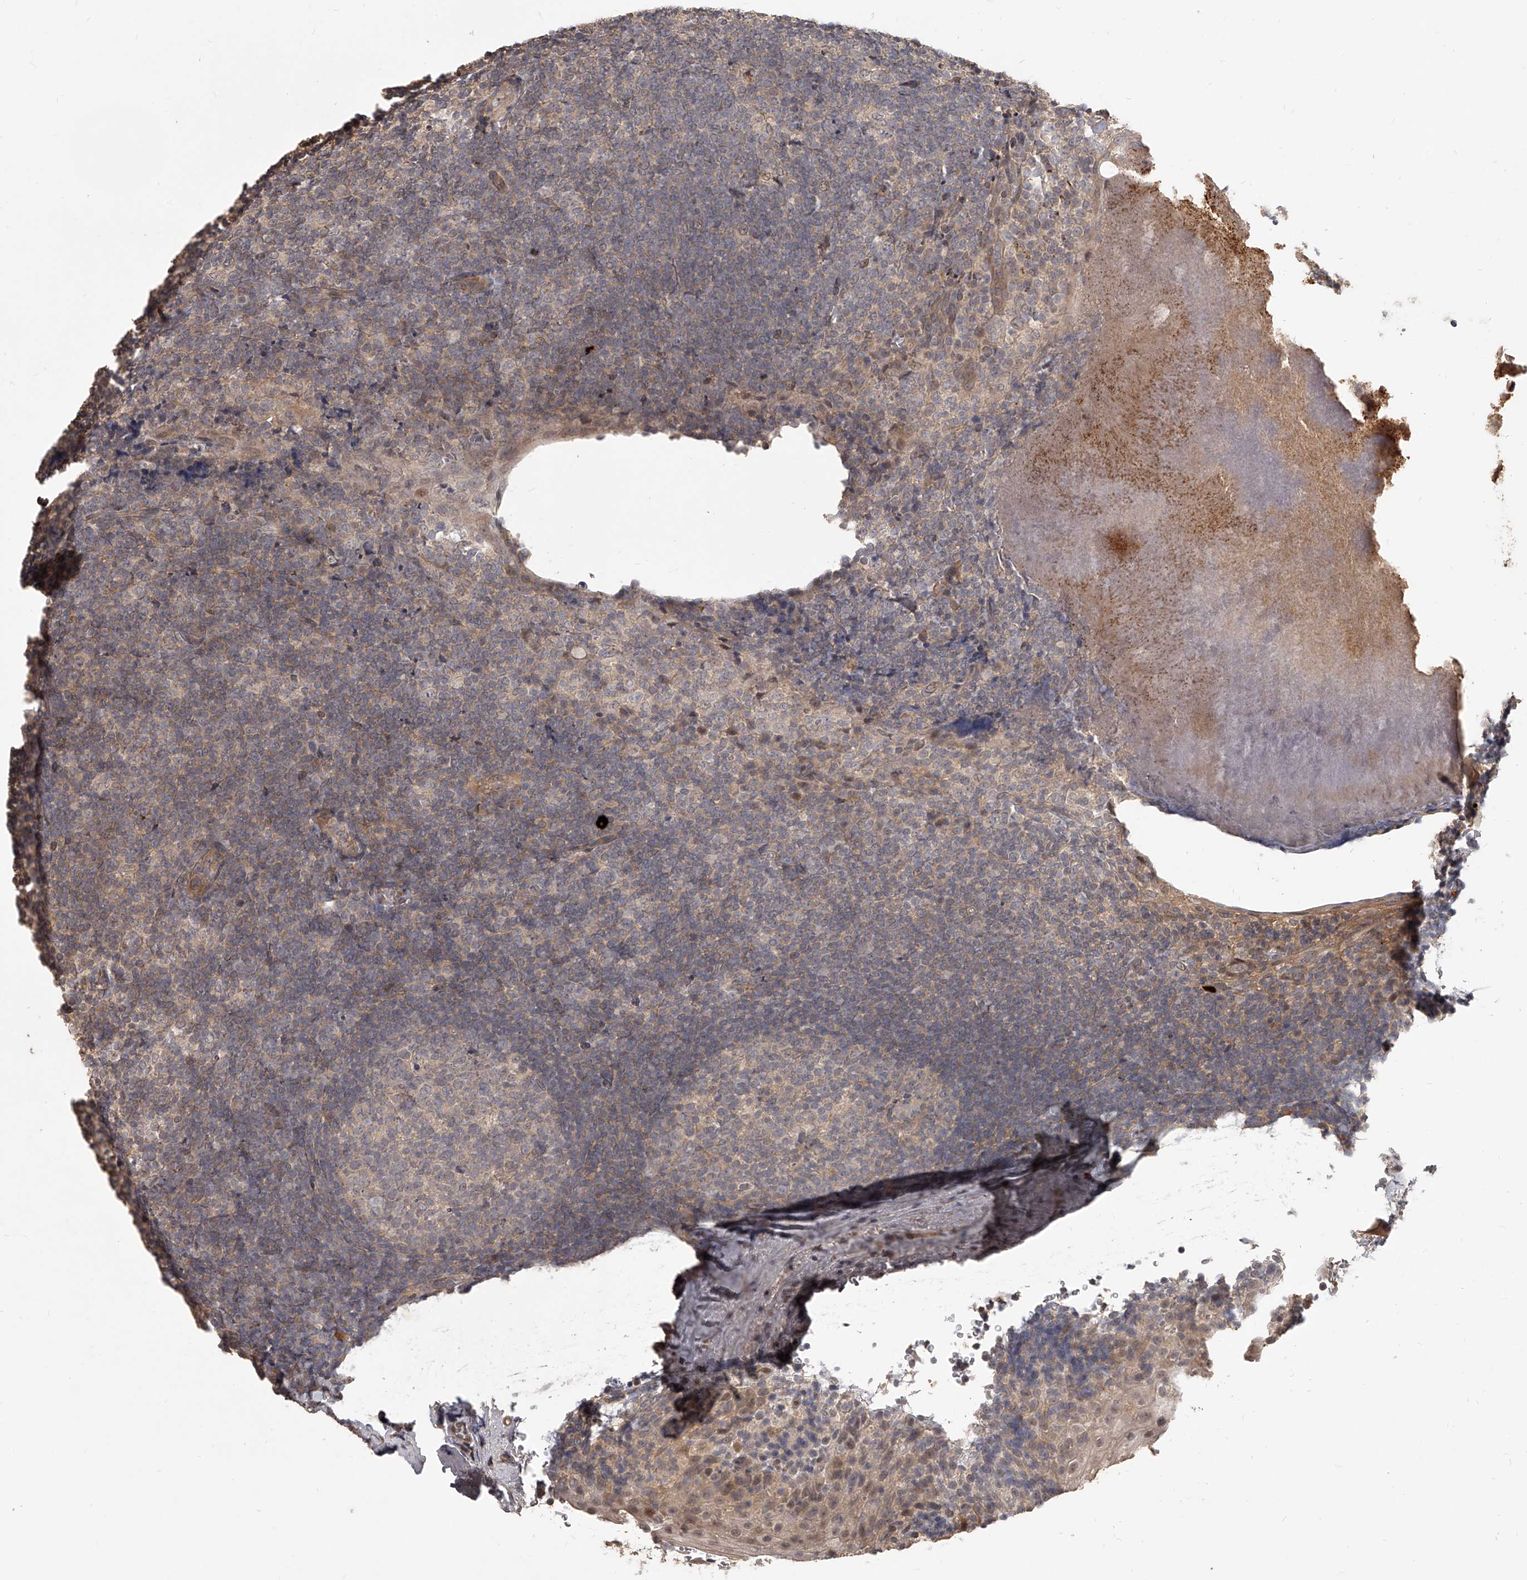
{"staining": {"intensity": "weak", "quantity": "25%-75%", "location": "cytoplasmic/membranous"}, "tissue": "tonsil", "cell_type": "Germinal center cells", "image_type": "normal", "snomed": [{"axis": "morphology", "description": "Normal tissue, NOS"}, {"axis": "topography", "description": "Tonsil"}], "caption": "Protein expression by IHC shows weak cytoplasmic/membranous staining in approximately 25%-75% of germinal center cells in unremarkable tonsil. Using DAB (3,3'-diaminobenzidine) (brown) and hematoxylin (blue) stains, captured at high magnification using brightfield microscopy.", "gene": "SLC37A1", "patient": {"sex": "male", "age": 37}}